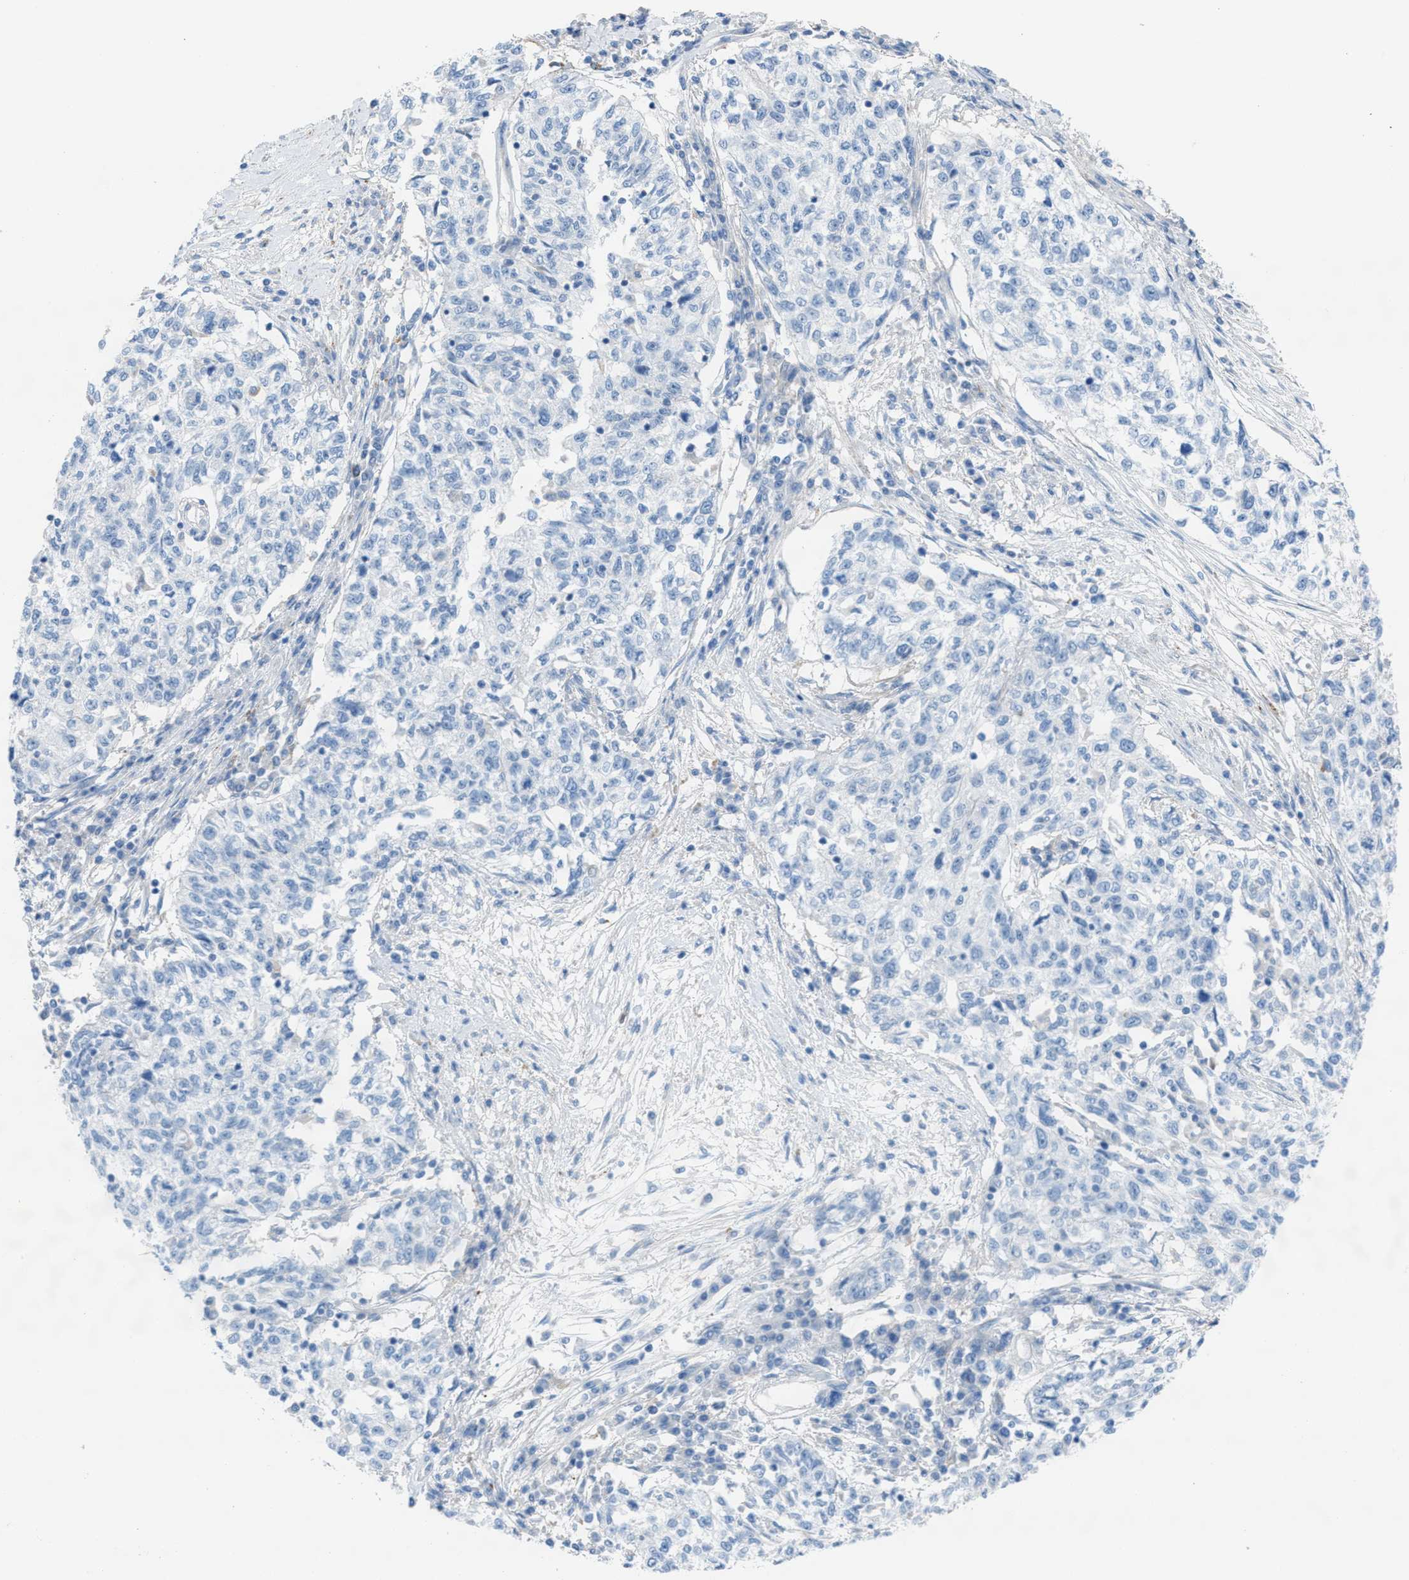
{"staining": {"intensity": "negative", "quantity": "none", "location": "none"}, "tissue": "cervical cancer", "cell_type": "Tumor cells", "image_type": "cancer", "snomed": [{"axis": "morphology", "description": "Squamous cell carcinoma, NOS"}, {"axis": "topography", "description": "Cervix"}], "caption": "IHC of cervical cancer shows no expression in tumor cells.", "gene": "ASPA", "patient": {"sex": "female", "age": 57}}